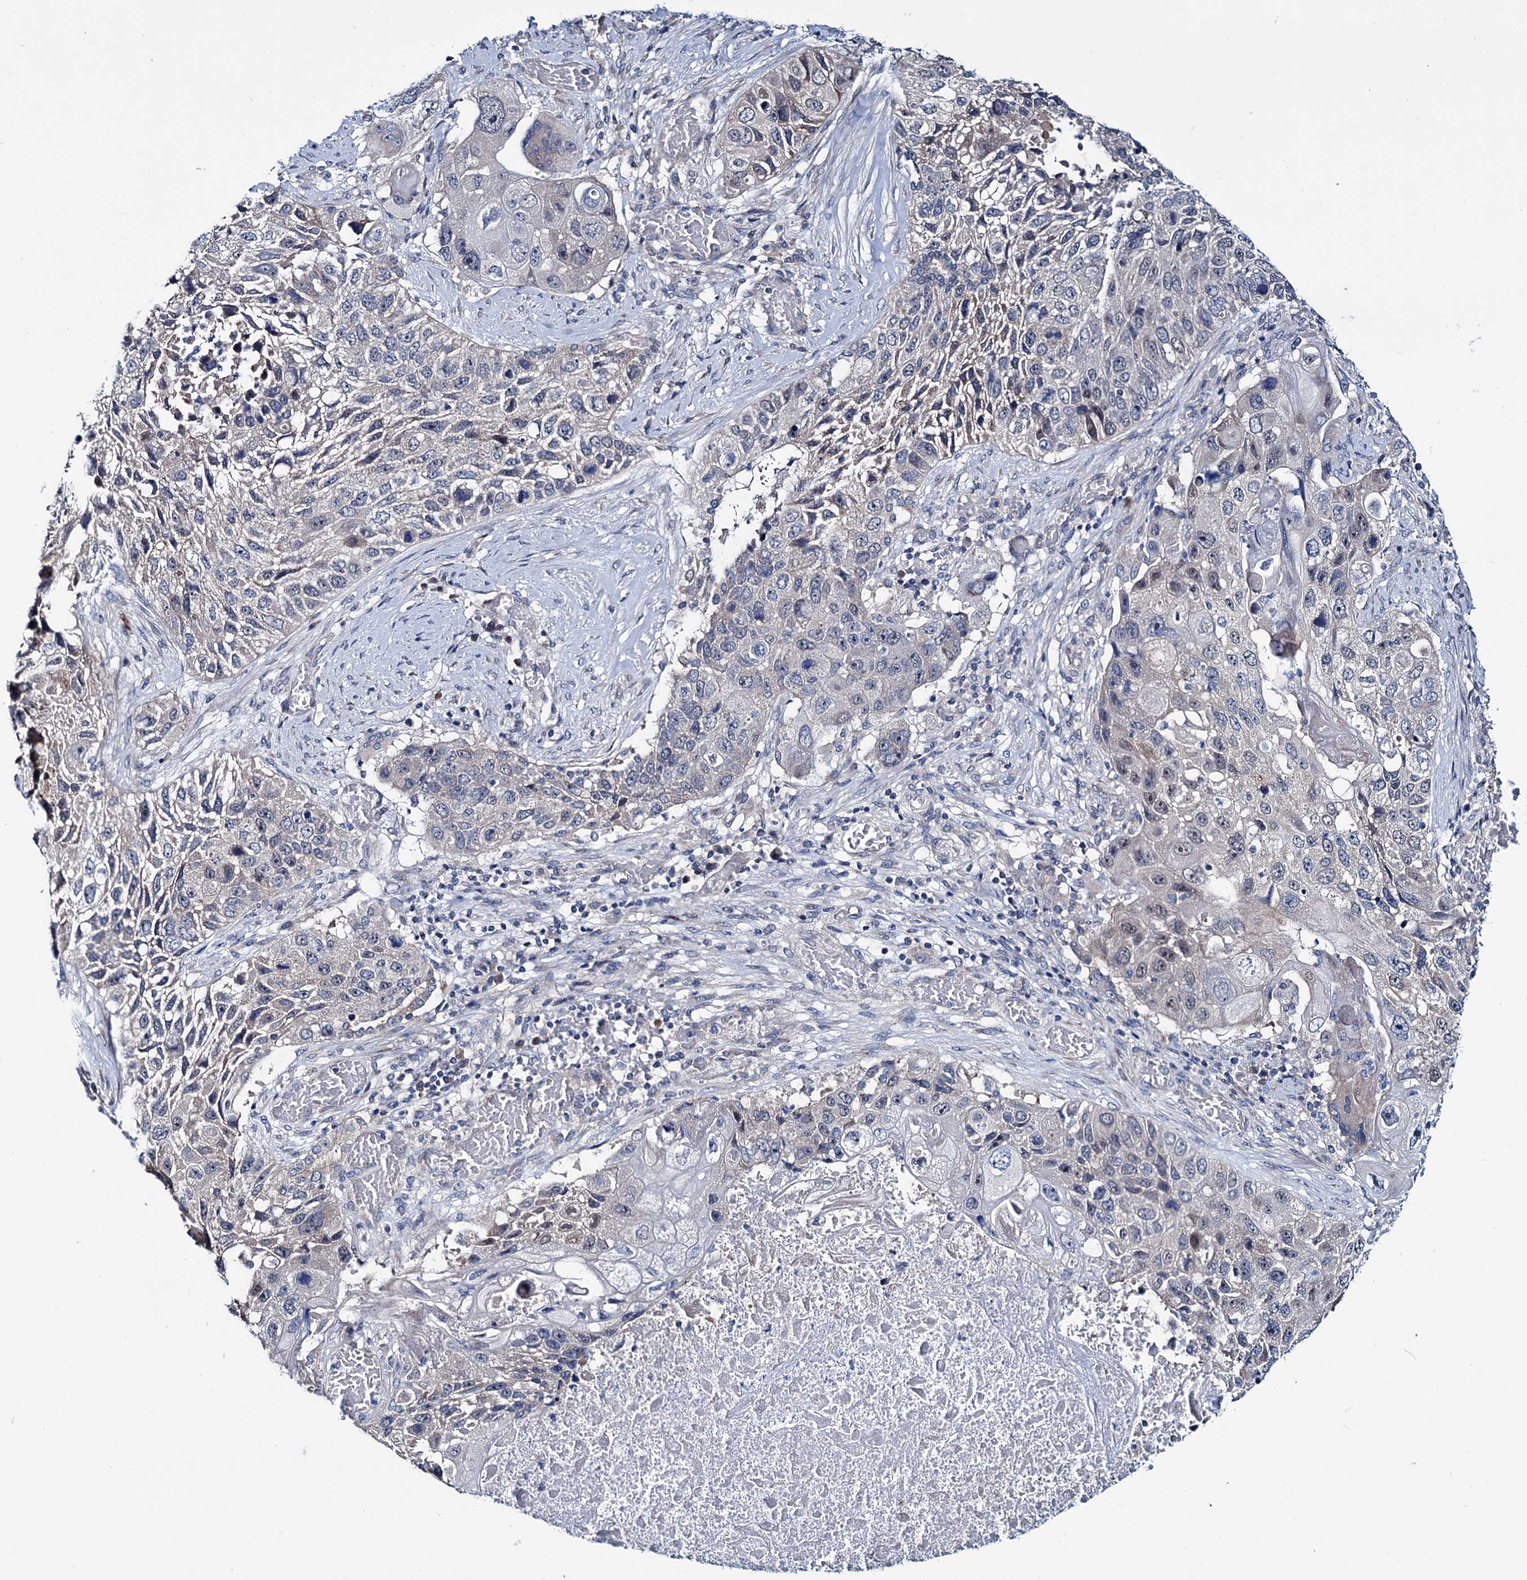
{"staining": {"intensity": "negative", "quantity": "none", "location": "none"}, "tissue": "lung cancer", "cell_type": "Tumor cells", "image_type": "cancer", "snomed": [{"axis": "morphology", "description": "Squamous cell carcinoma, NOS"}, {"axis": "topography", "description": "Lung"}], "caption": "High power microscopy histopathology image of an IHC micrograph of lung squamous cell carcinoma, revealing no significant expression in tumor cells. Nuclei are stained in blue.", "gene": "EYA4", "patient": {"sex": "male", "age": 61}}